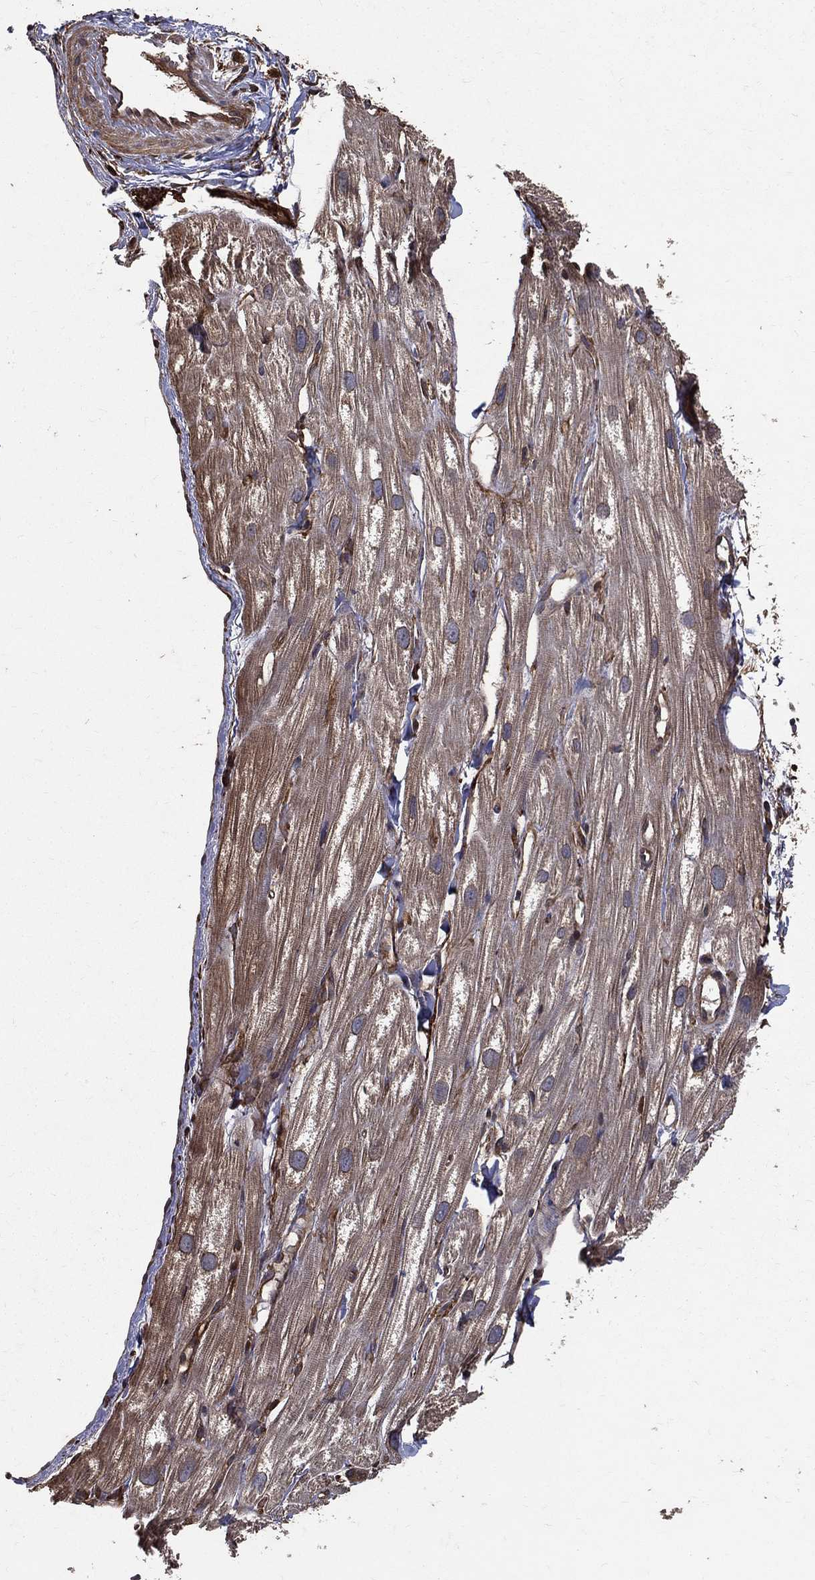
{"staining": {"intensity": "moderate", "quantity": "<25%", "location": "cytoplasmic/membranous"}, "tissue": "heart muscle", "cell_type": "Cardiomyocytes", "image_type": "normal", "snomed": [{"axis": "morphology", "description": "Normal tissue, NOS"}, {"axis": "topography", "description": "Heart"}], "caption": "Immunohistochemical staining of unremarkable human heart muscle demonstrates low levels of moderate cytoplasmic/membranous staining in approximately <25% of cardiomyocytes.", "gene": "DPYSL2", "patient": {"sex": "male", "age": 58}}